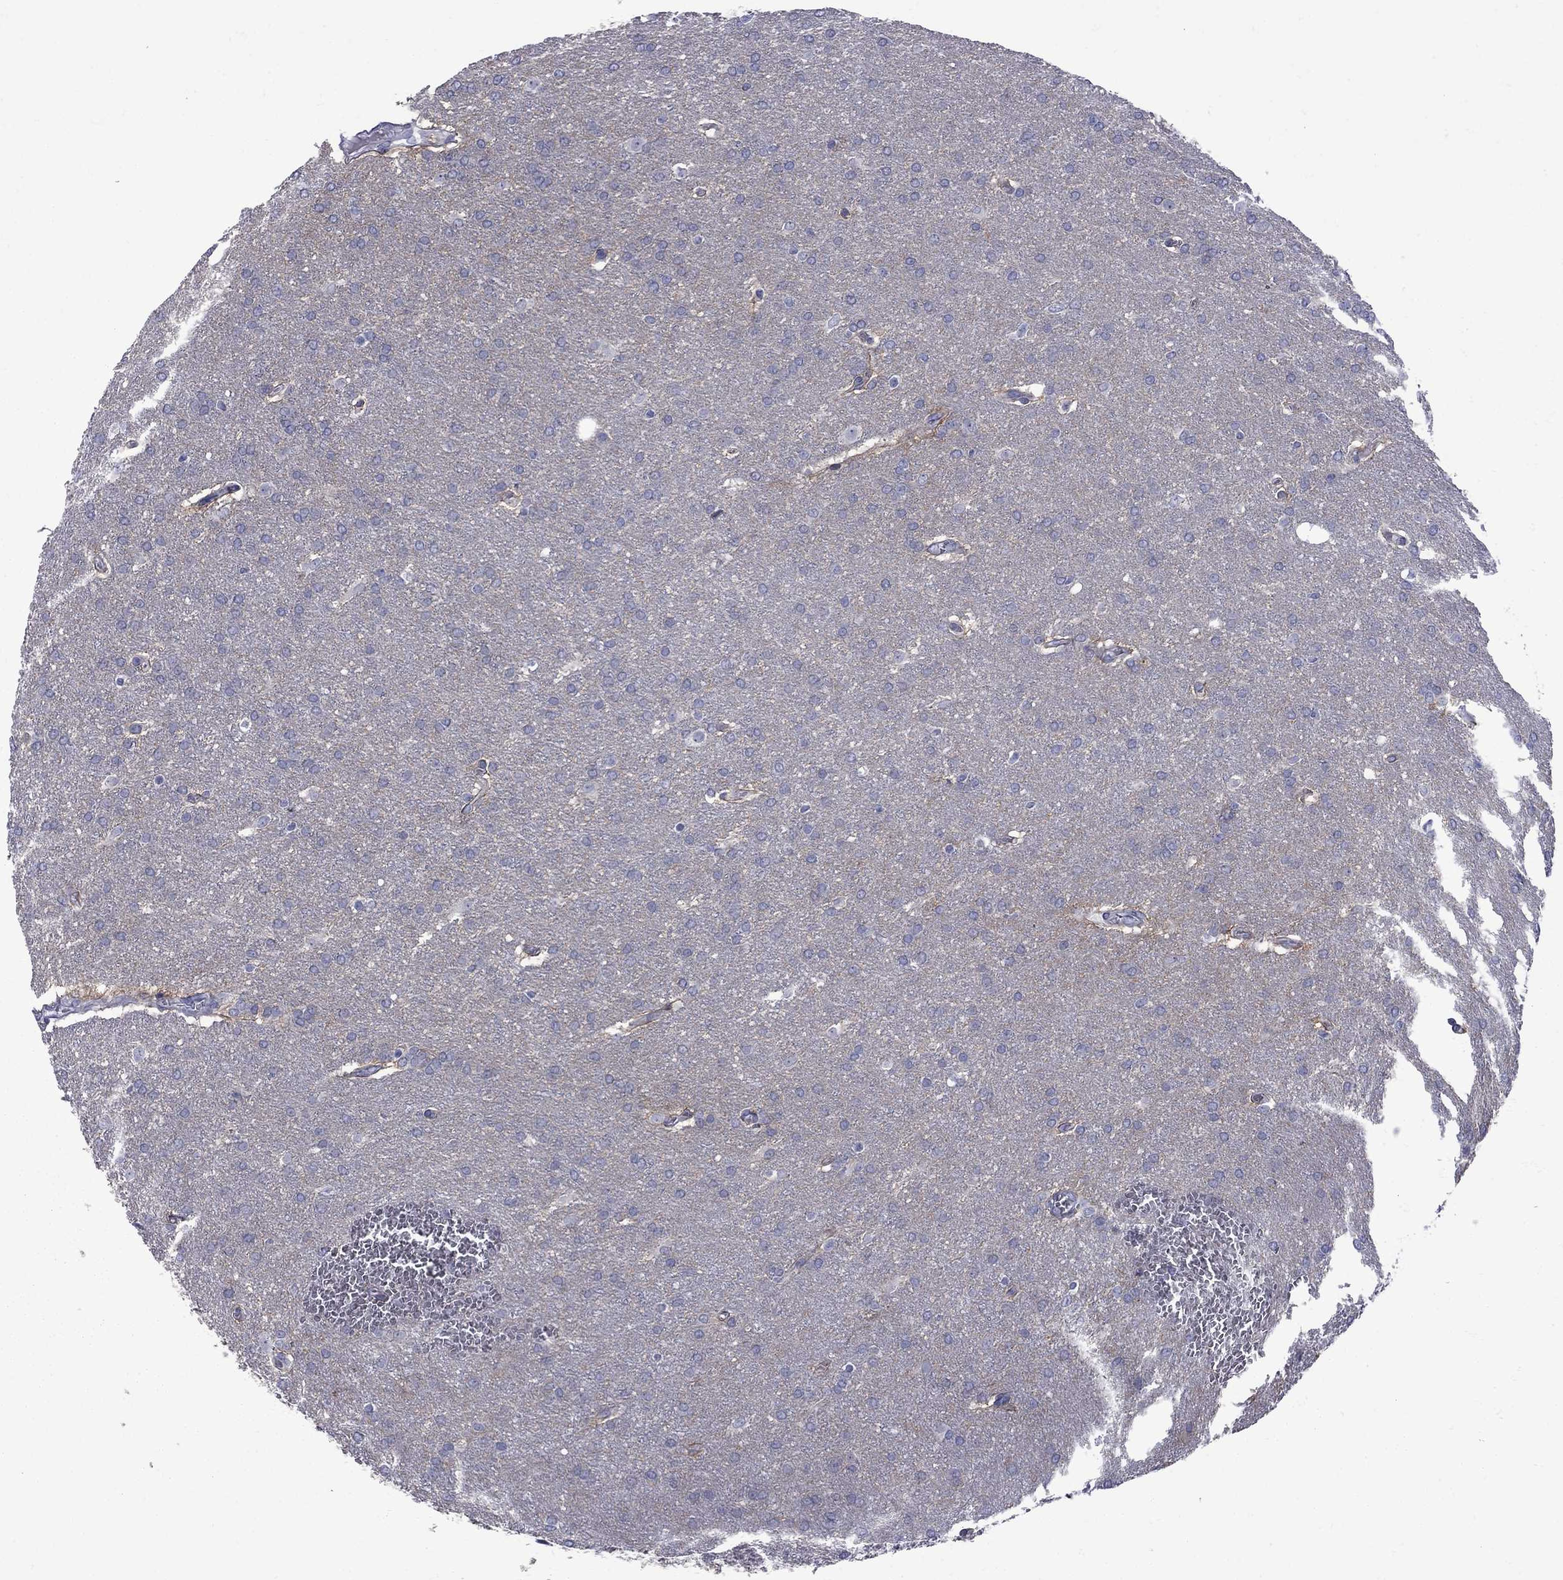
{"staining": {"intensity": "negative", "quantity": "none", "location": "none"}, "tissue": "glioma", "cell_type": "Tumor cells", "image_type": "cancer", "snomed": [{"axis": "morphology", "description": "Glioma, malignant, Low grade"}, {"axis": "topography", "description": "Brain"}], "caption": "Glioma was stained to show a protein in brown. There is no significant expression in tumor cells. (DAB immunohistochemistry (IHC) with hematoxylin counter stain).", "gene": "NRARP", "patient": {"sex": "female", "age": 32}}